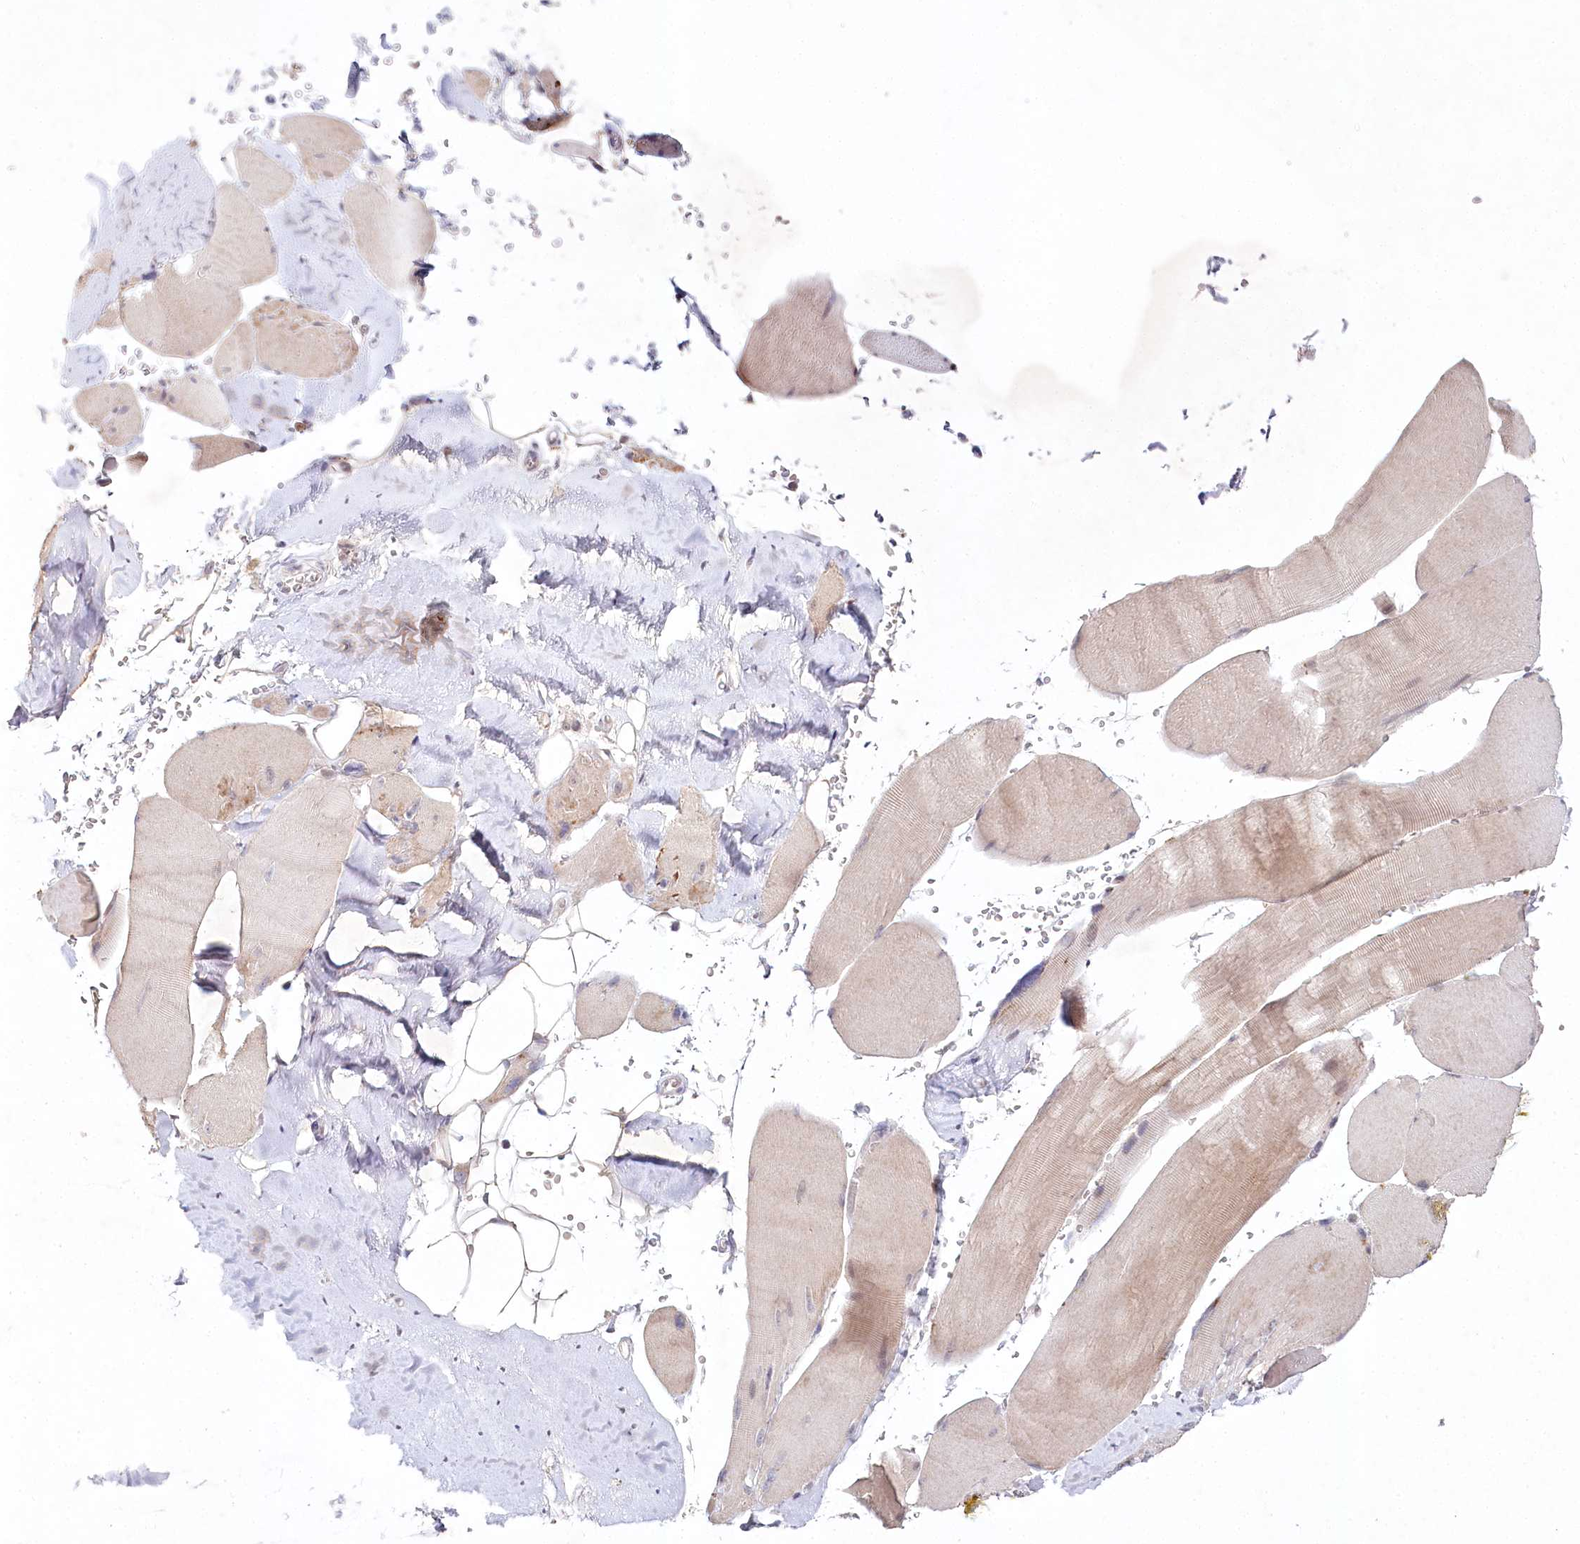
{"staining": {"intensity": "weak", "quantity": "25%-75%", "location": "cytoplasmic/membranous"}, "tissue": "skeletal muscle", "cell_type": "Myocytes", "image_type": "normal", "snomed": [{"axis": "morphology", "description": "Normal tissue, NOS"}, {"axis": "topography", "description": "Skeletal muscle"}, {"axis": "topography", "description": "Head-Neck"}], "caption": "Weak cytoplasmic/membranous staining is present in about 25%-75% of myocytes in unremarkable skeletal muscle. (IHC, brightfield microscopy, high magnification).", "gene": "AMTN", "patient": {"sex": "male", "age": 66}}